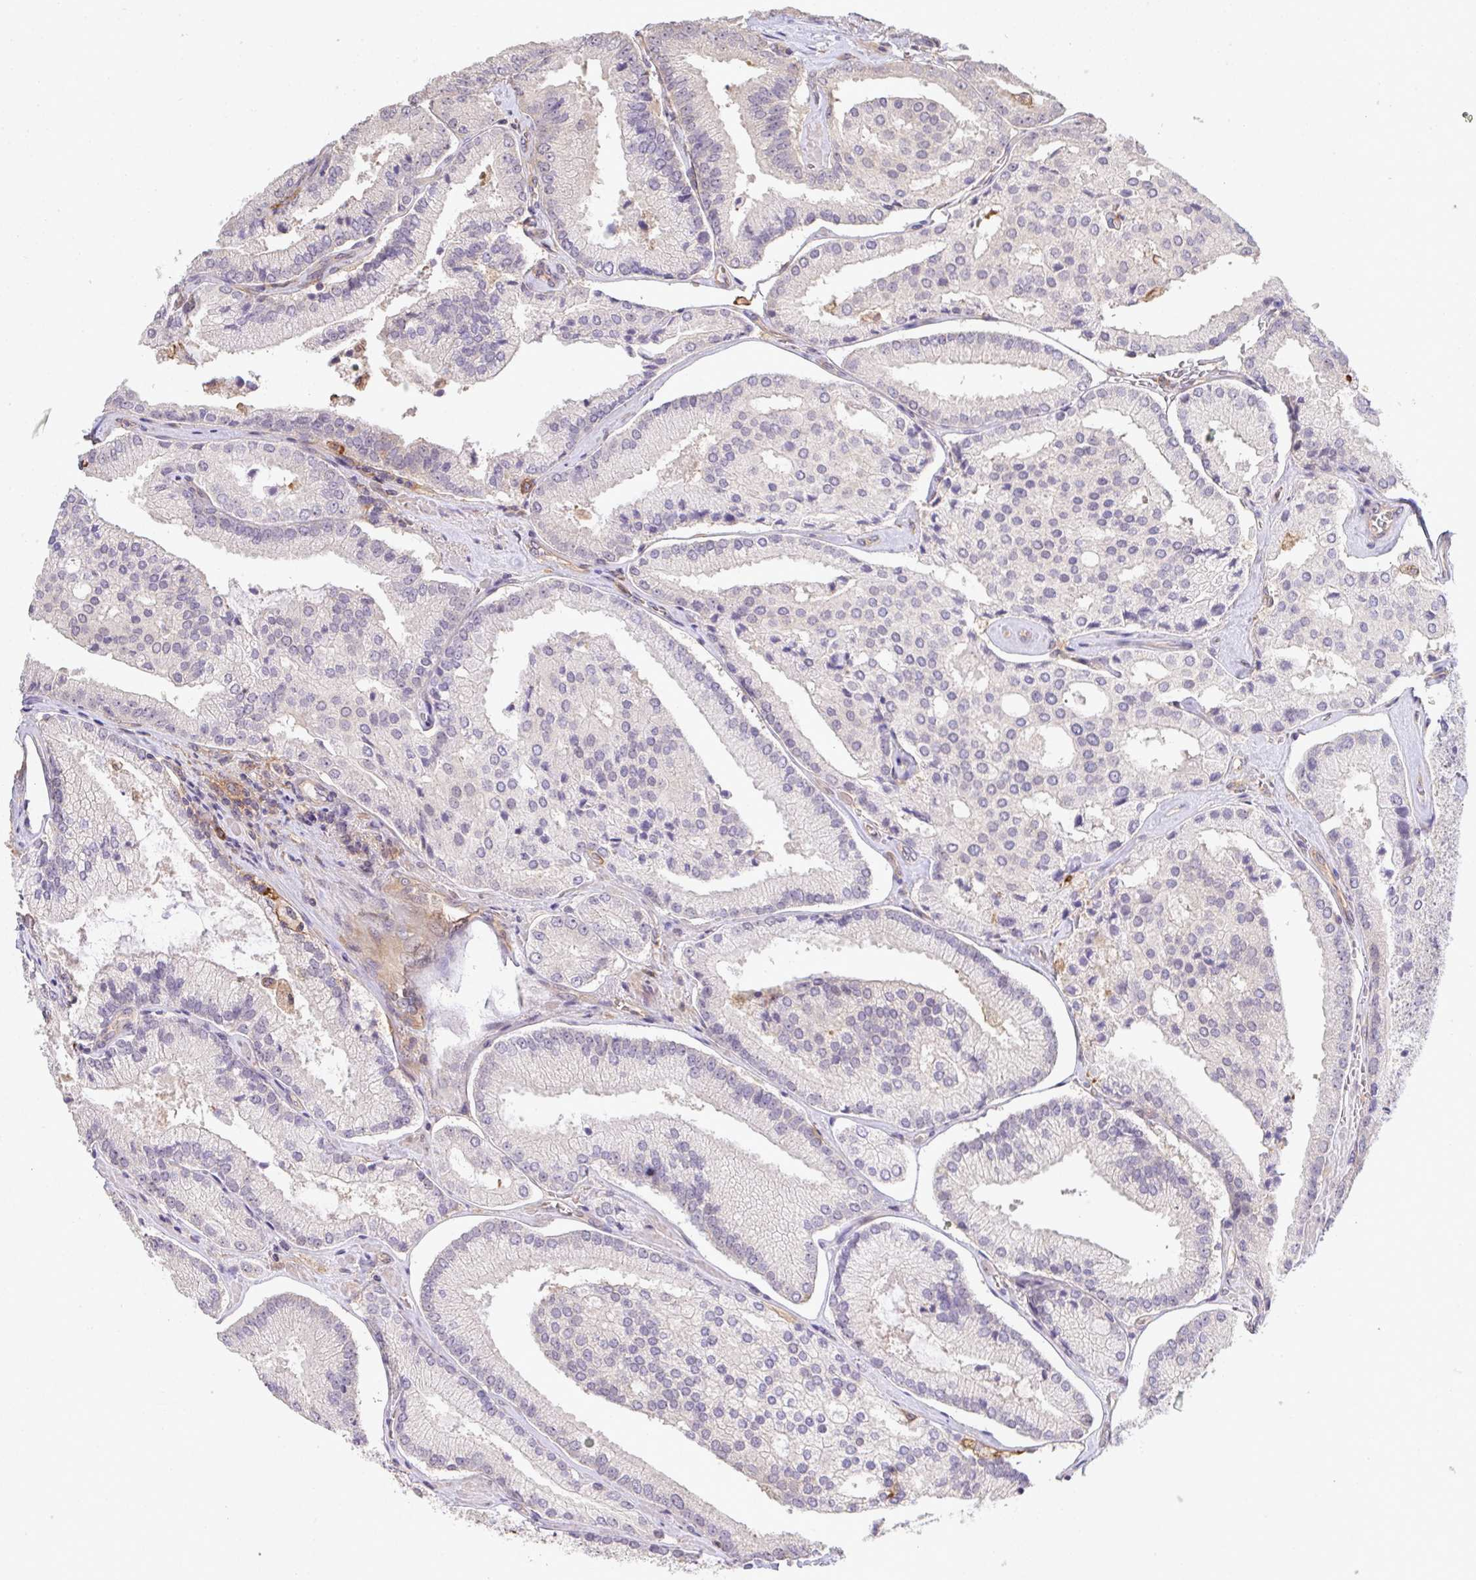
{"staining": {"intensity": "negative", "quantity": "none", "location": "none"}, "tissue": "prostate cancer", "cell_type": "Tumor cells", "image_type": "cancer", "snomed": [{"axis": "morphology", "description": "Adenocarcinoma, High grade"}, {"axis": "topography", "description": "Prostate"}], "caption": "High power microscopy micrograph of an immunohistochemistry micrograph of prostate high-grade adenocarcinoma, revealing no significant staining in tumor cells.", "gene": "EEF1AKMT1", "patient": {"sex": "male", "age": 73}}